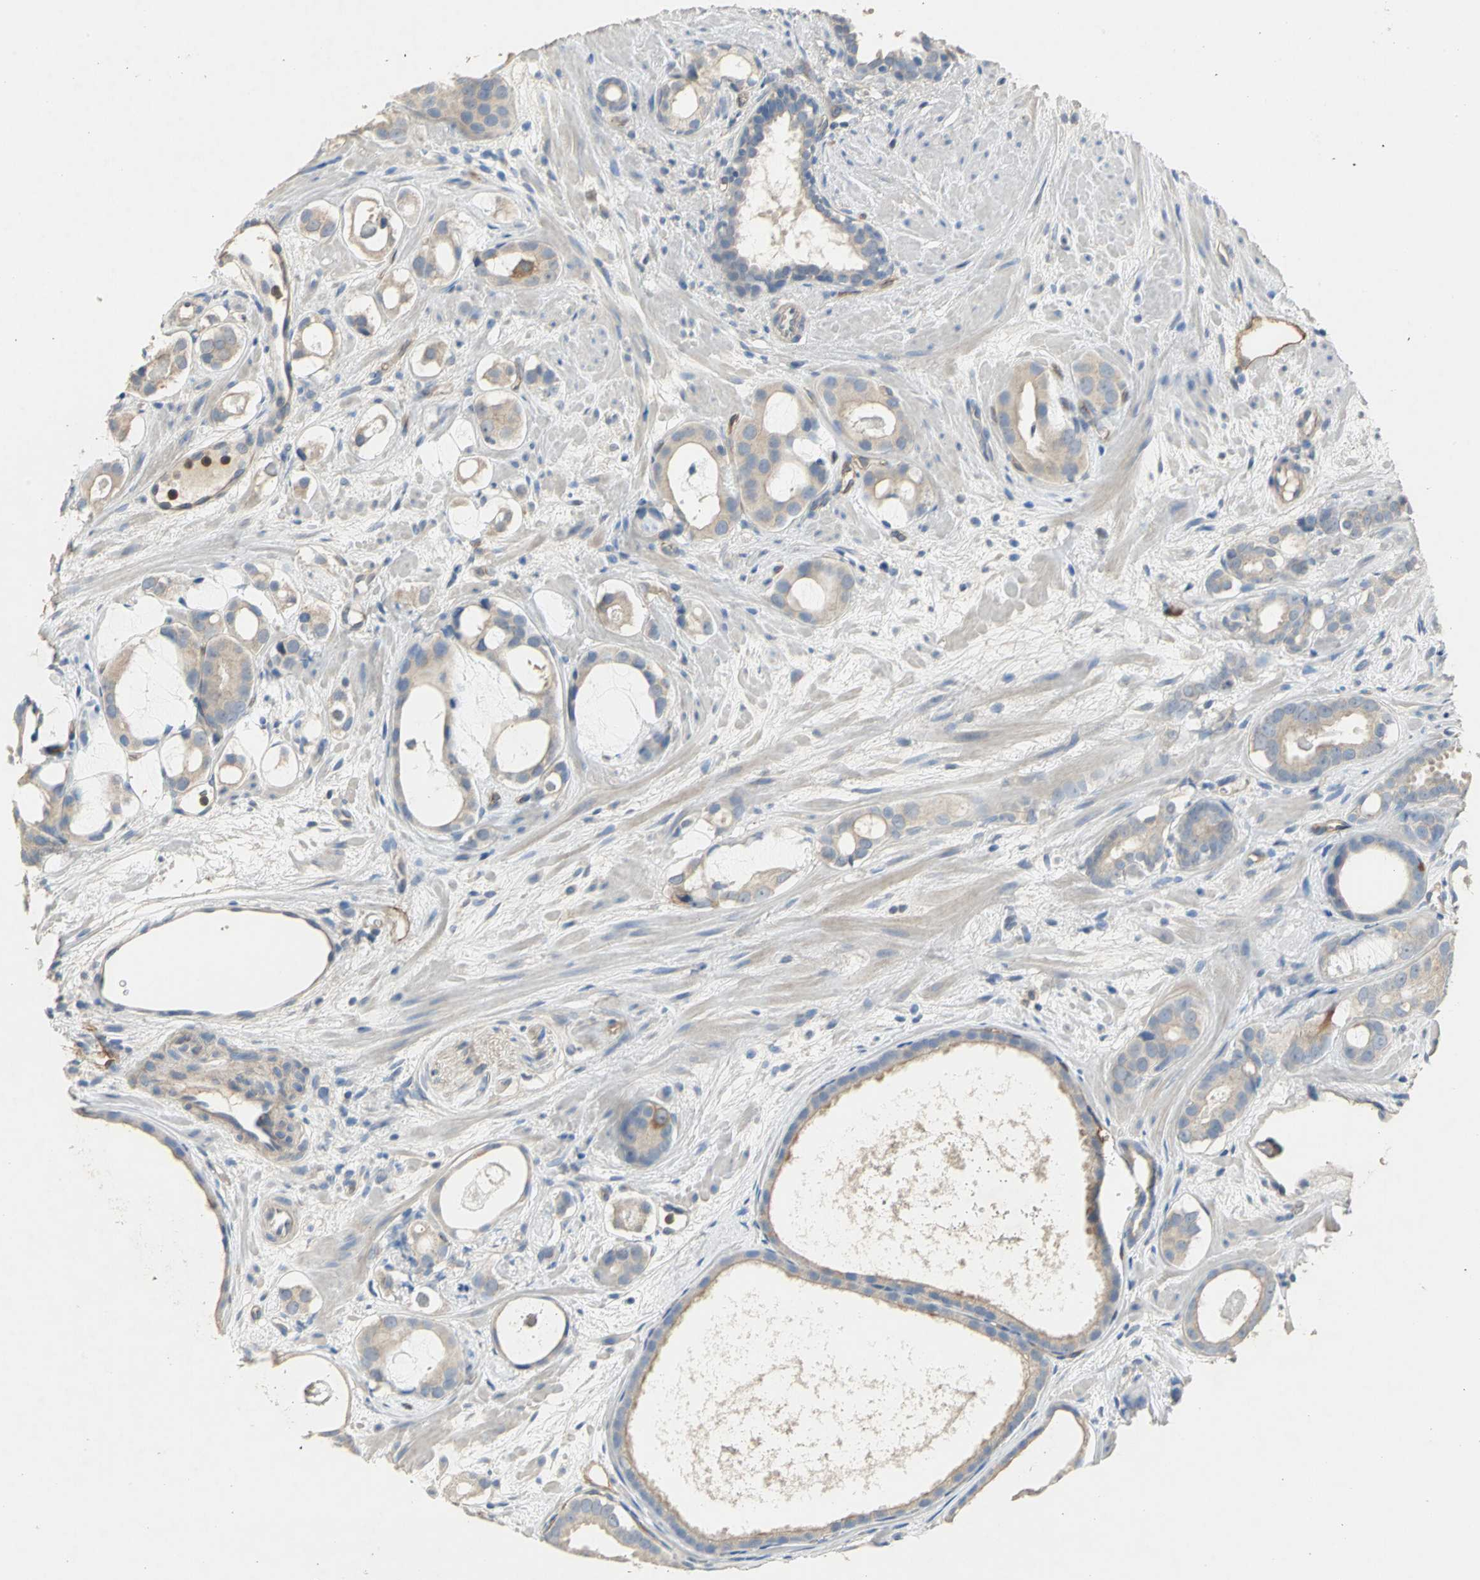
{"staining": {"intensity": "weak", "quantity": ">75%", "location": "cytoplasmic/membranous"}, "tissue": "prostate cancer", "cell_type": "Tumor cells", "image_type": "cancer", "snomed": [{"axis": "morphology", "description": "Adenocarcinoma, Low grade"}, {"axis": "topography", "description": "Prostate"}], "caption": "DAB immunohistochemical staining of human prostate cancer demonstrates weak cytoplasmic/membranous protein staining in about >75% of tumor cells. Immunohistochemistry stains the protein of interest in brown and the nuclei are stained blue.", "gene": "DLGAP5", "patient": {"sex": "male", "age": 57}}